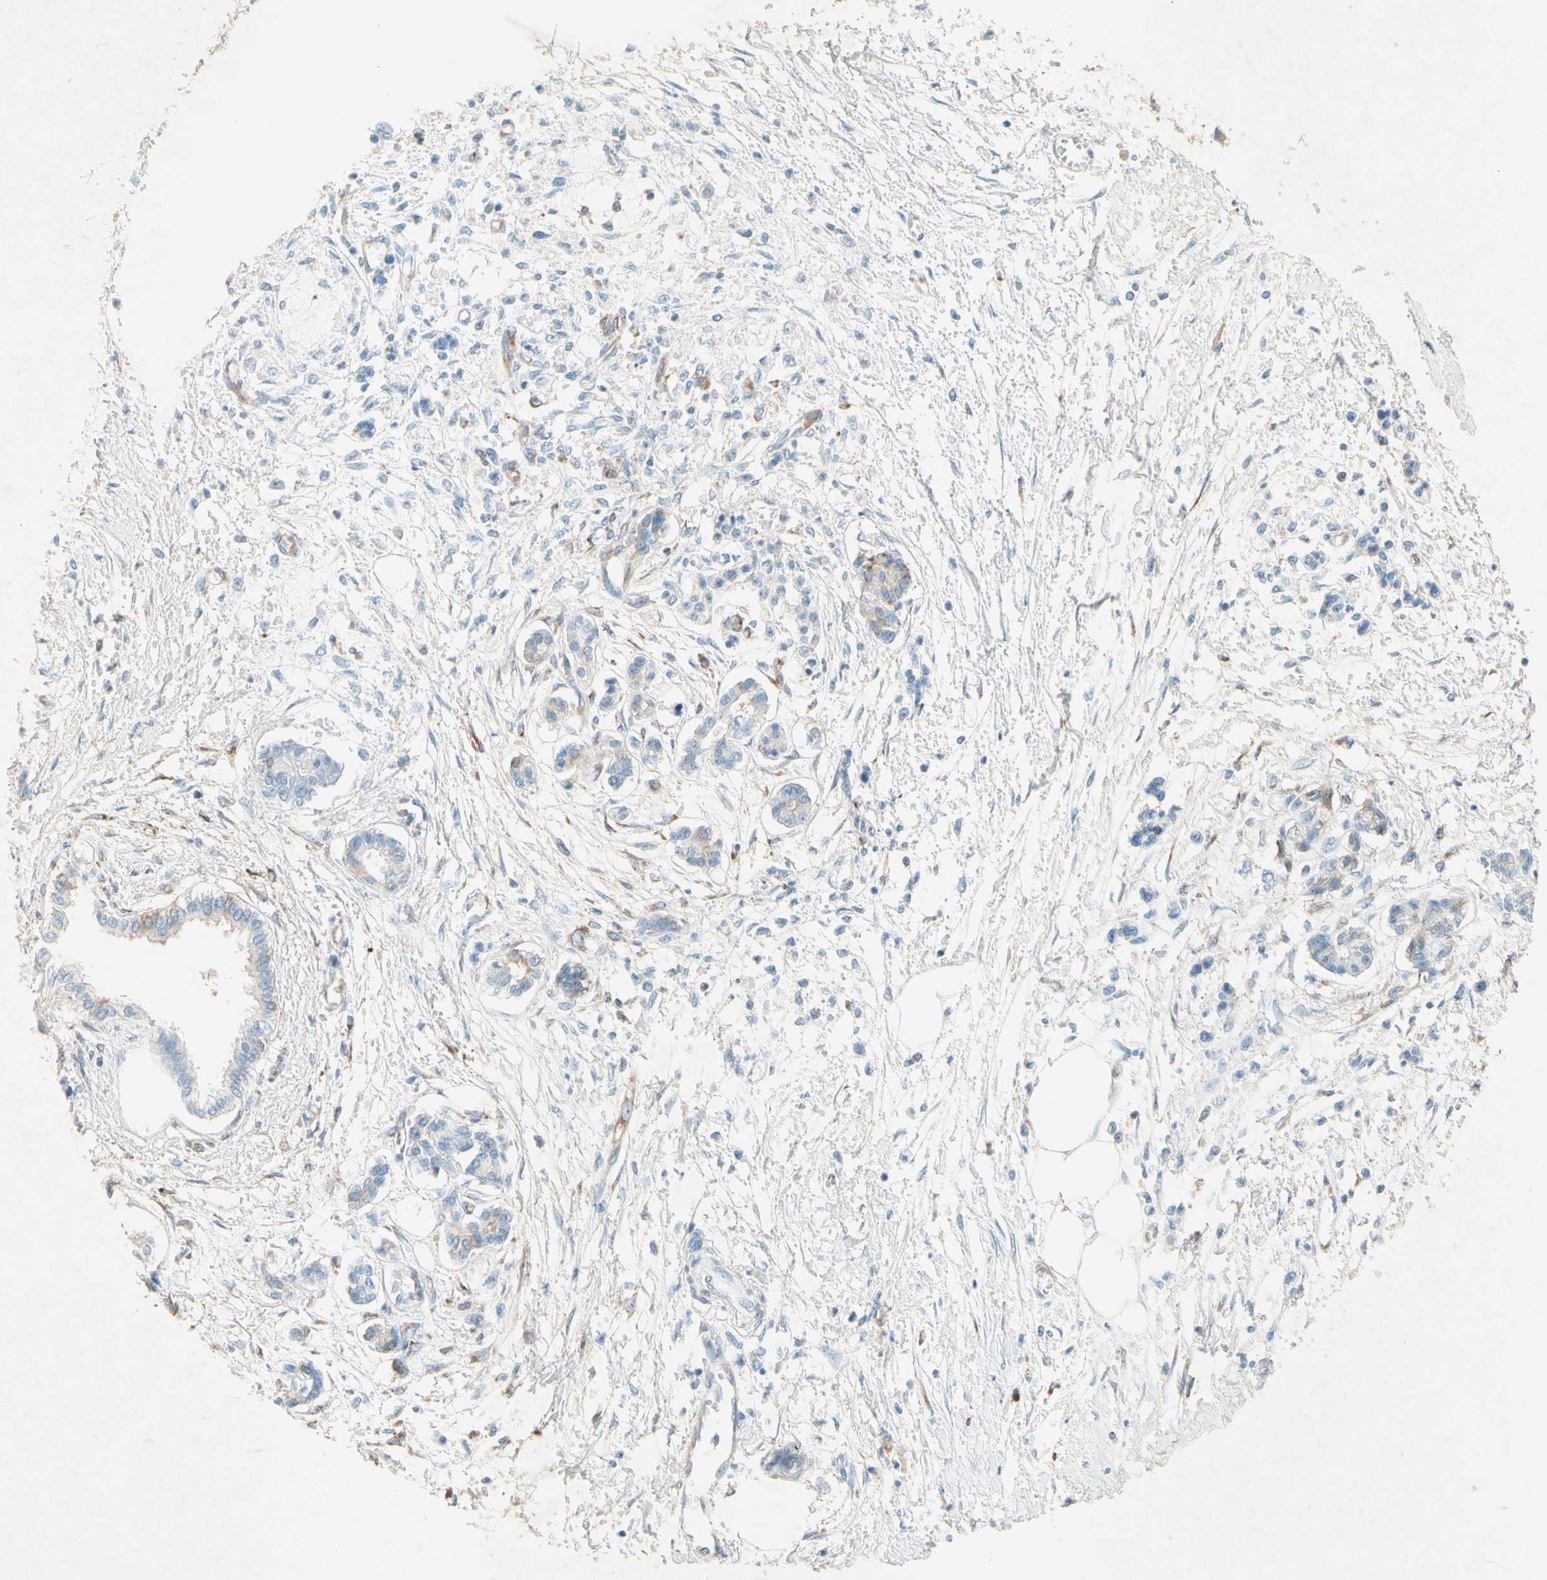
{"staining": {"intensity": "weak", "quantity": "<25%", "location": "cytoplasmic/membranous"}, "tissue": "pancreatic cancer", "cell_type": "Tumor cells", "image_type": "cancer", "snomed": [{"axis": "morphology", "description": "Adenocarcinoma, NOS"}, {"axis": "topography", "description": "Pancreas"}], "caption": "Protein analysis of pancreatic cancer (adenocarcinoma) demonstrates no significant staining in tumor cells.", "gene": "PABPC1", "patient": {"sex": "male", "age": 56}}